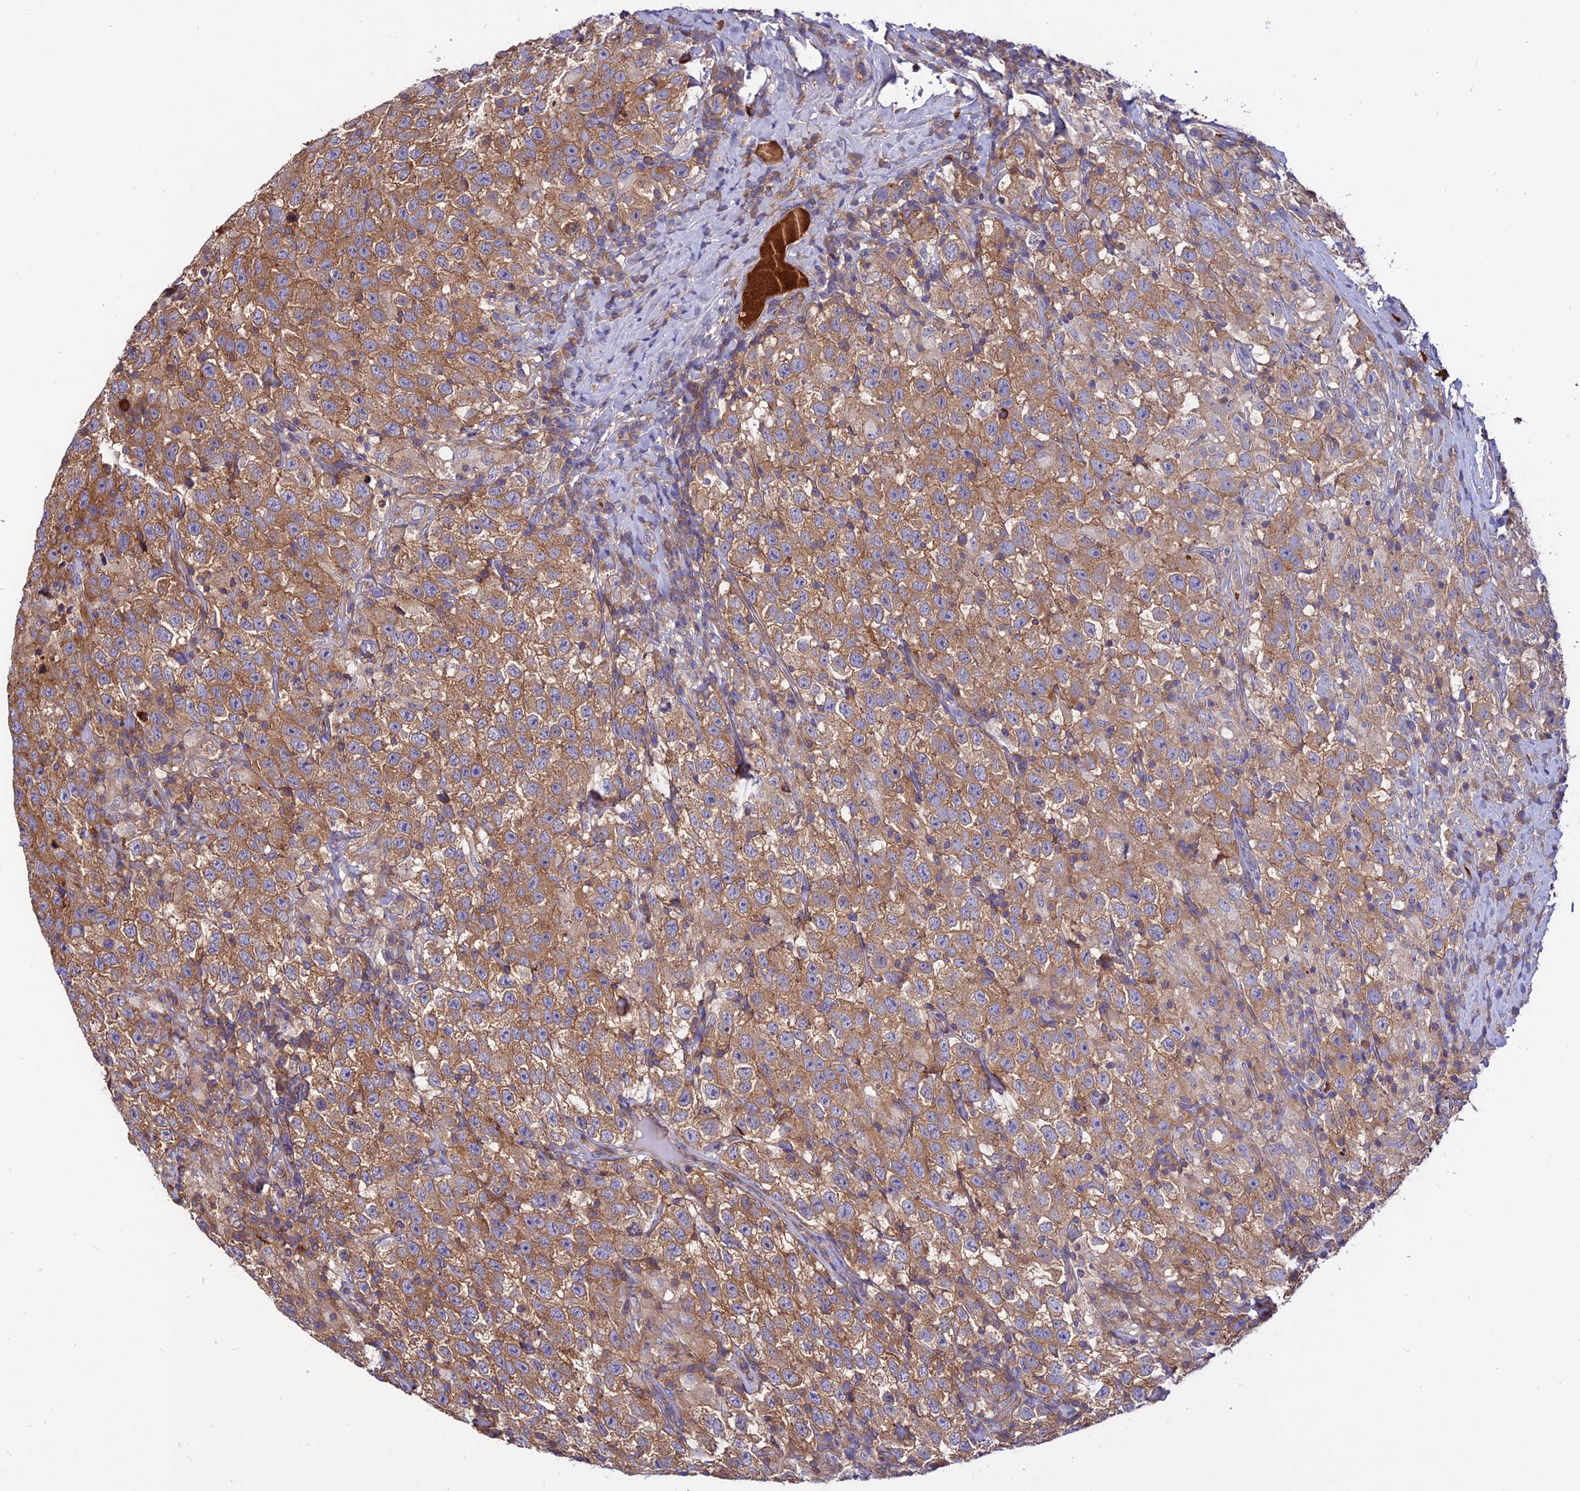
{"staining": {"intensity": "moderate", "quantity": ">75%", "location": "cytoplasmic/membranous"}, "tissue": "testis cancer", "cell_type": "Tumor cells", "image_type": "cancer", "snomed": [{"axis": "morphology", "description": "Seminoma, NOS"}, {"axis": "topography", "description": "Testis"}], "caption": "Immunohistochemistry (IHC) (DAB (3,3'-diaminobenzidine)) staining of human testis cancer (seminoma) displays moderate cytoplasmic/membranous protein expression in about >75% of tumor cells. The staining was performed using DAB (3,3'-diaminobenzidine), with brown indicating positive protein expression. Nuclei are stained blue with hematoxylin.", "gene": "PYM1", "patient": {"sex": "male", "age": 41}}